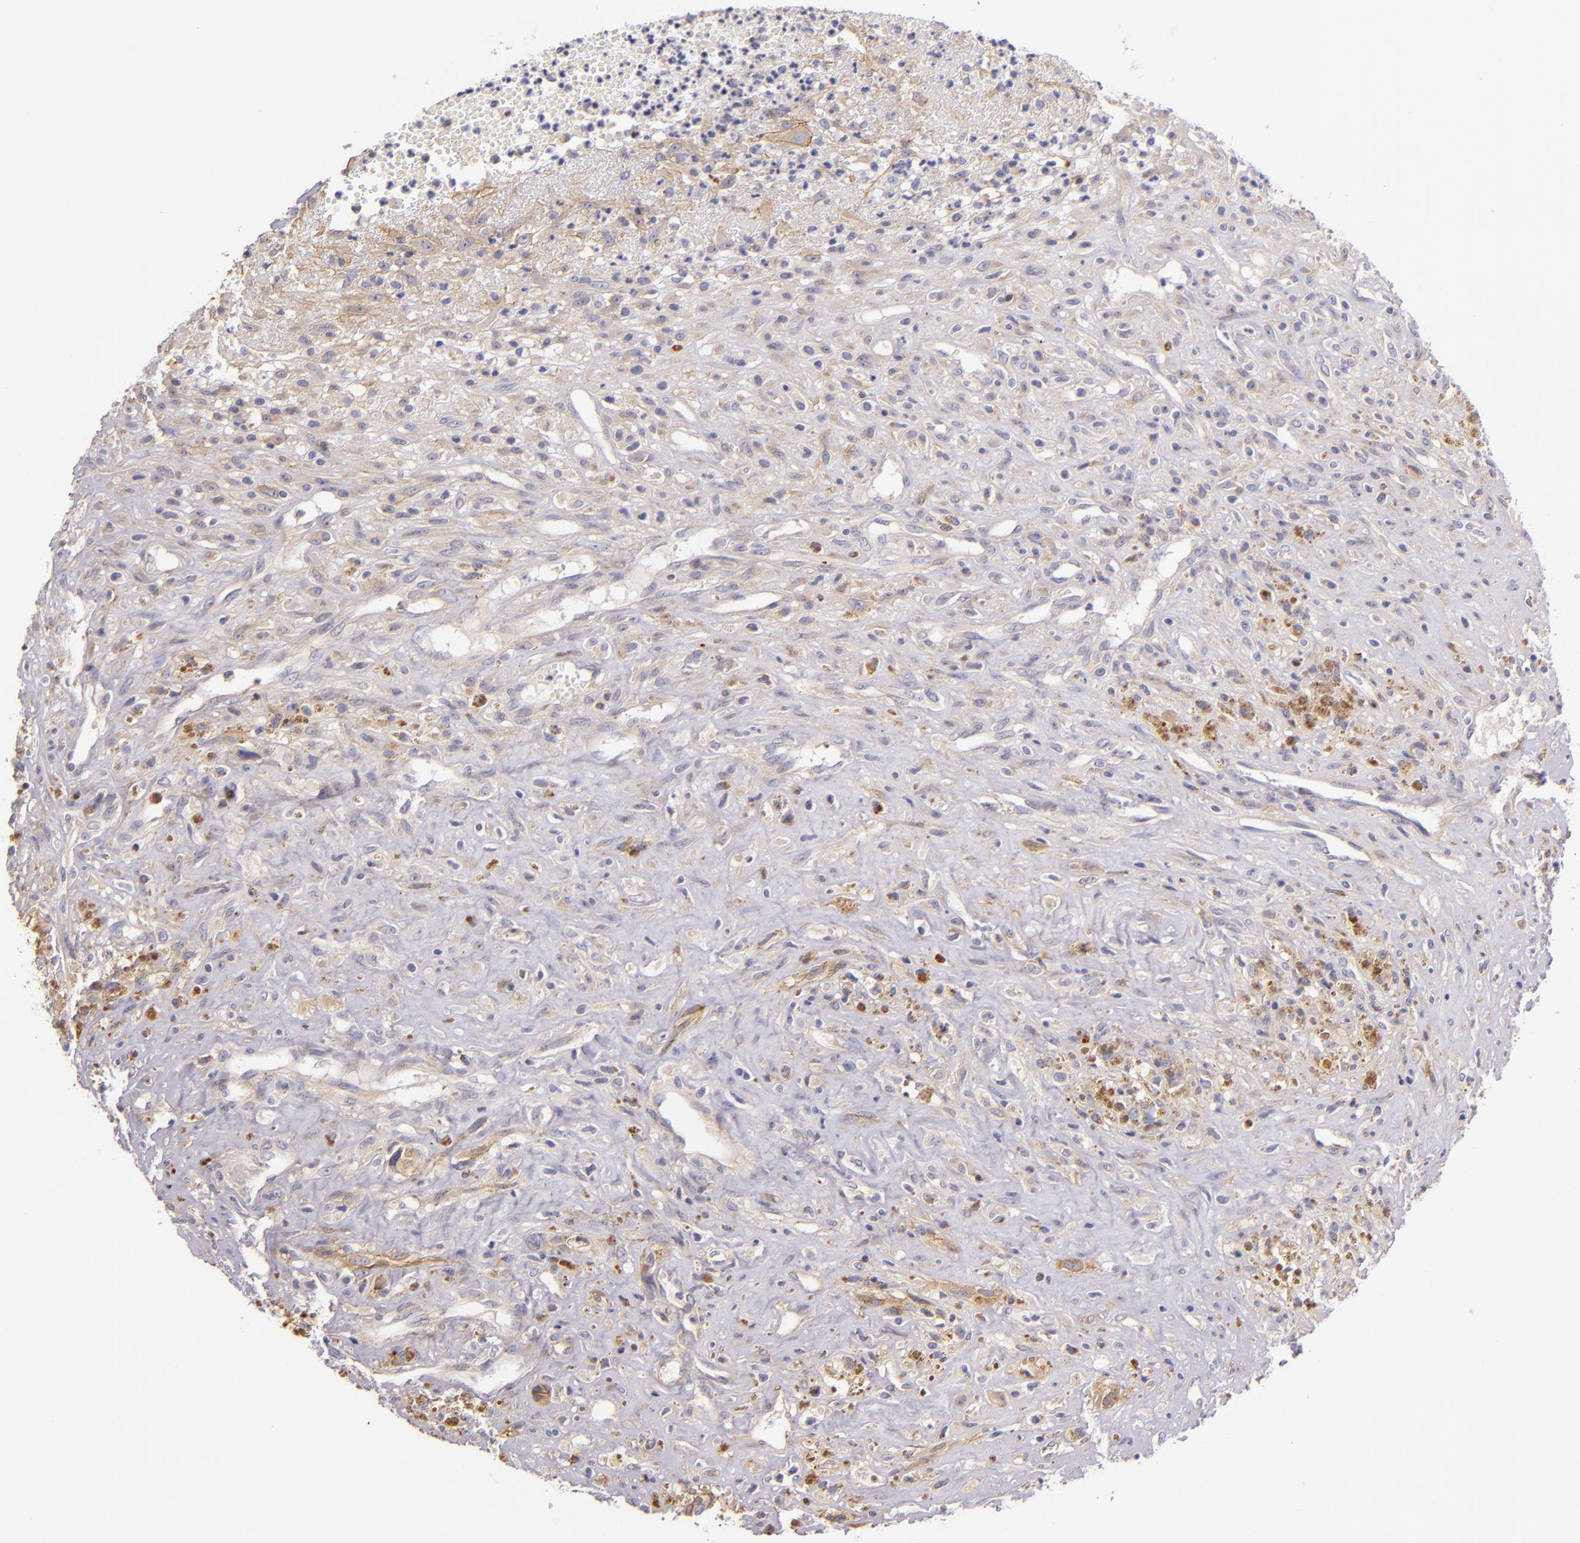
{"staining": {"intensity": "negative", "quantity": "none", "location": "none"}, "tissue": "glioma", "cell_type": "Tumor cells", "image_type": "cancer", "snomed": [{"axis": "morphology", "description": "Glioma, malignant, High grade"}, {"axis": "topography", "description": "Brain"}], "caption": "Micrograph shows no significant protein expression in tumor cells of malignant high-grade glioma.", "gene": "CTSF", "patient": {"sex": "male", "age": 66}}